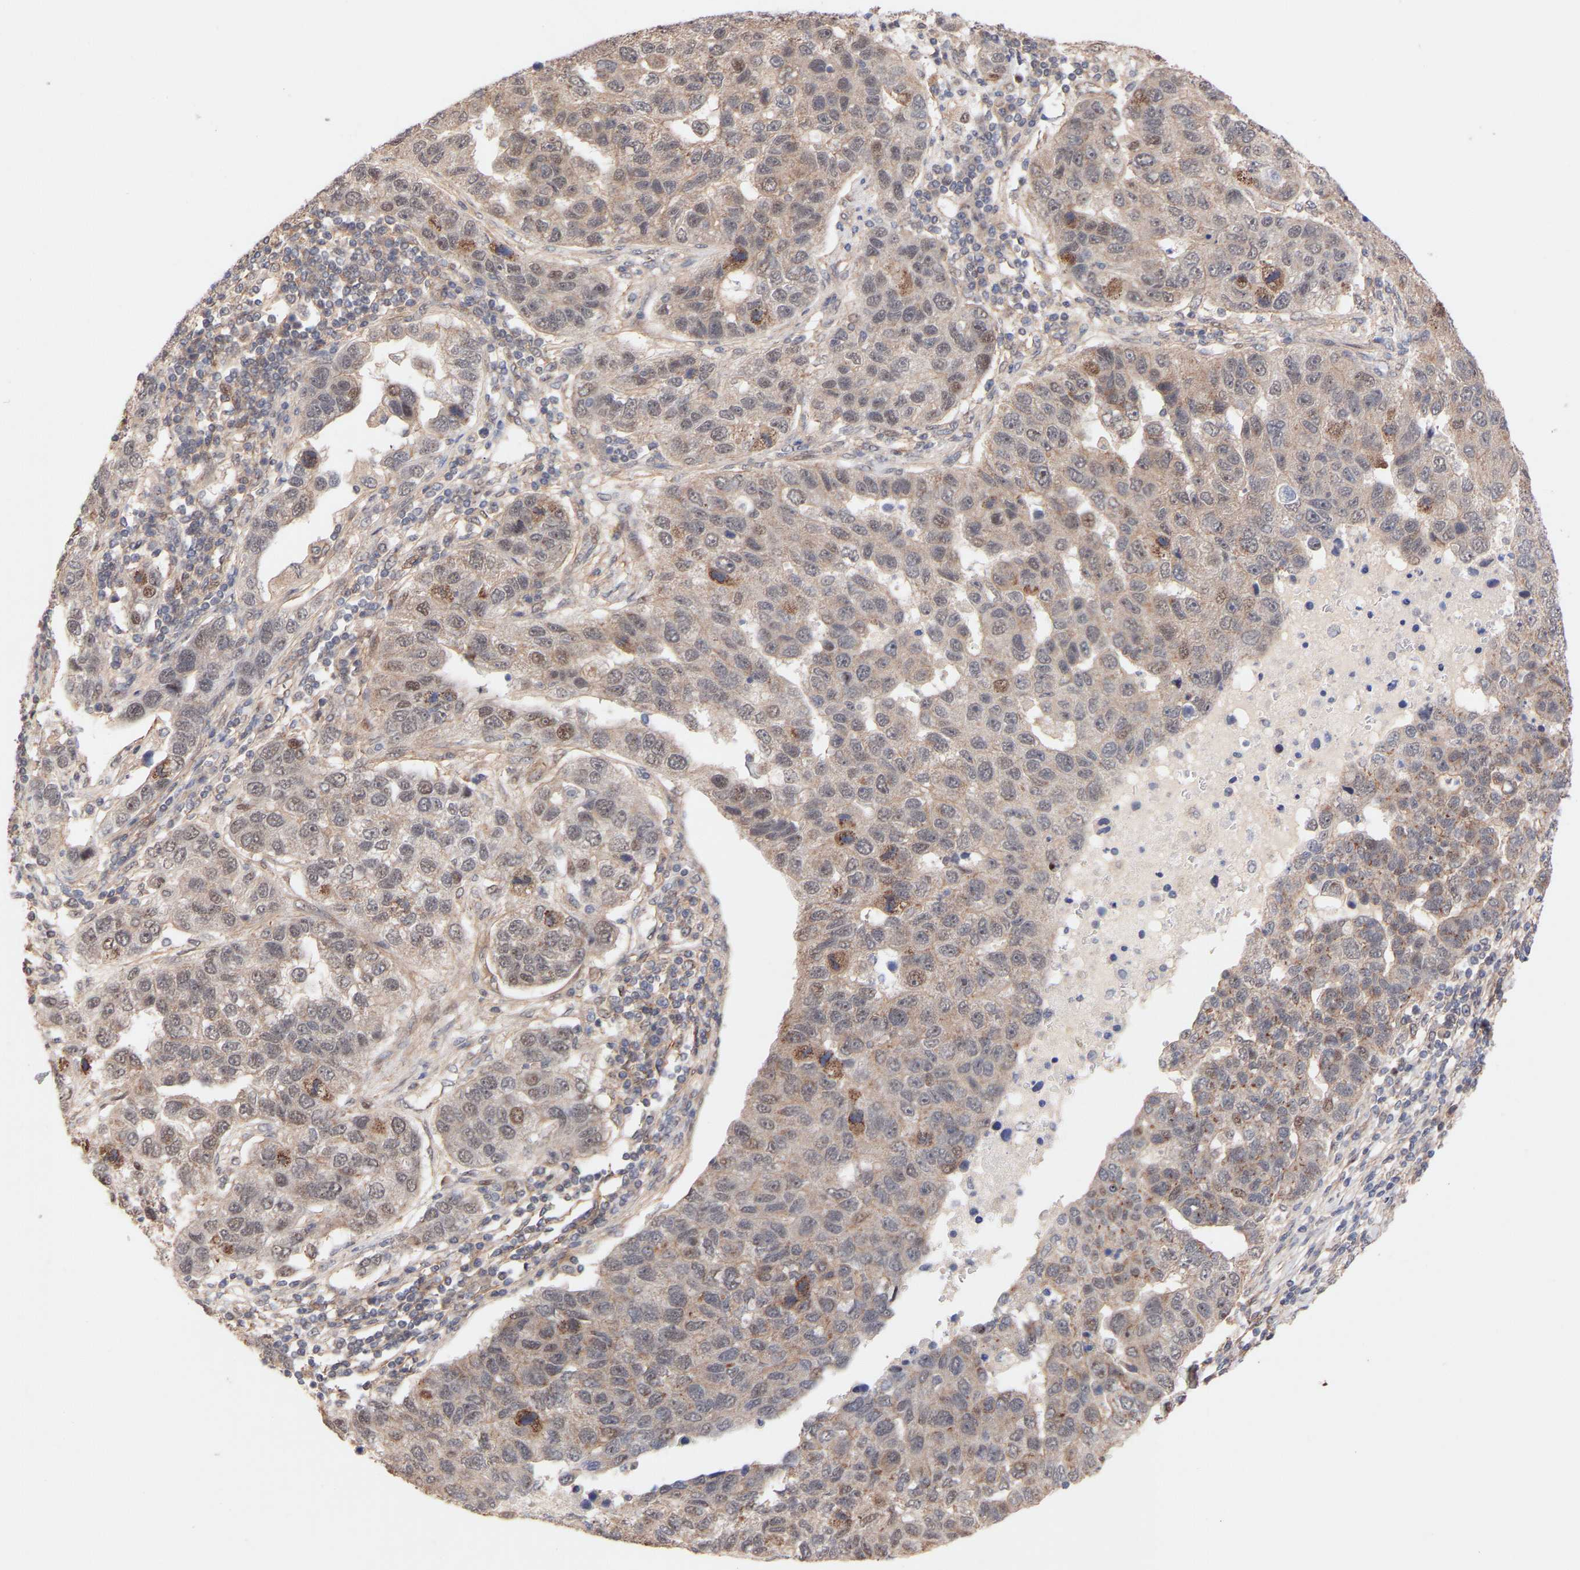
{"staining": {"intensity": "weak", "quantity": "<25%", "location": "cytoplasmic/membranous,nuclear"}, "tissue": "pancreatic cancer", "cell_type": "Tumor cells", "image_type": "cancer", "snomed": [{"axis": "morphology", "description": "Adenocarcinoma, NOS"}, {"axis": "topography", "description": "Pancreas"}], "caption": "Histopathology image shows no significant protein positivity in tumor cells of pancreatic adenocarcinoma.", "gene": "PDLIM5", "patient": {"sex": "female", "age": 61}}